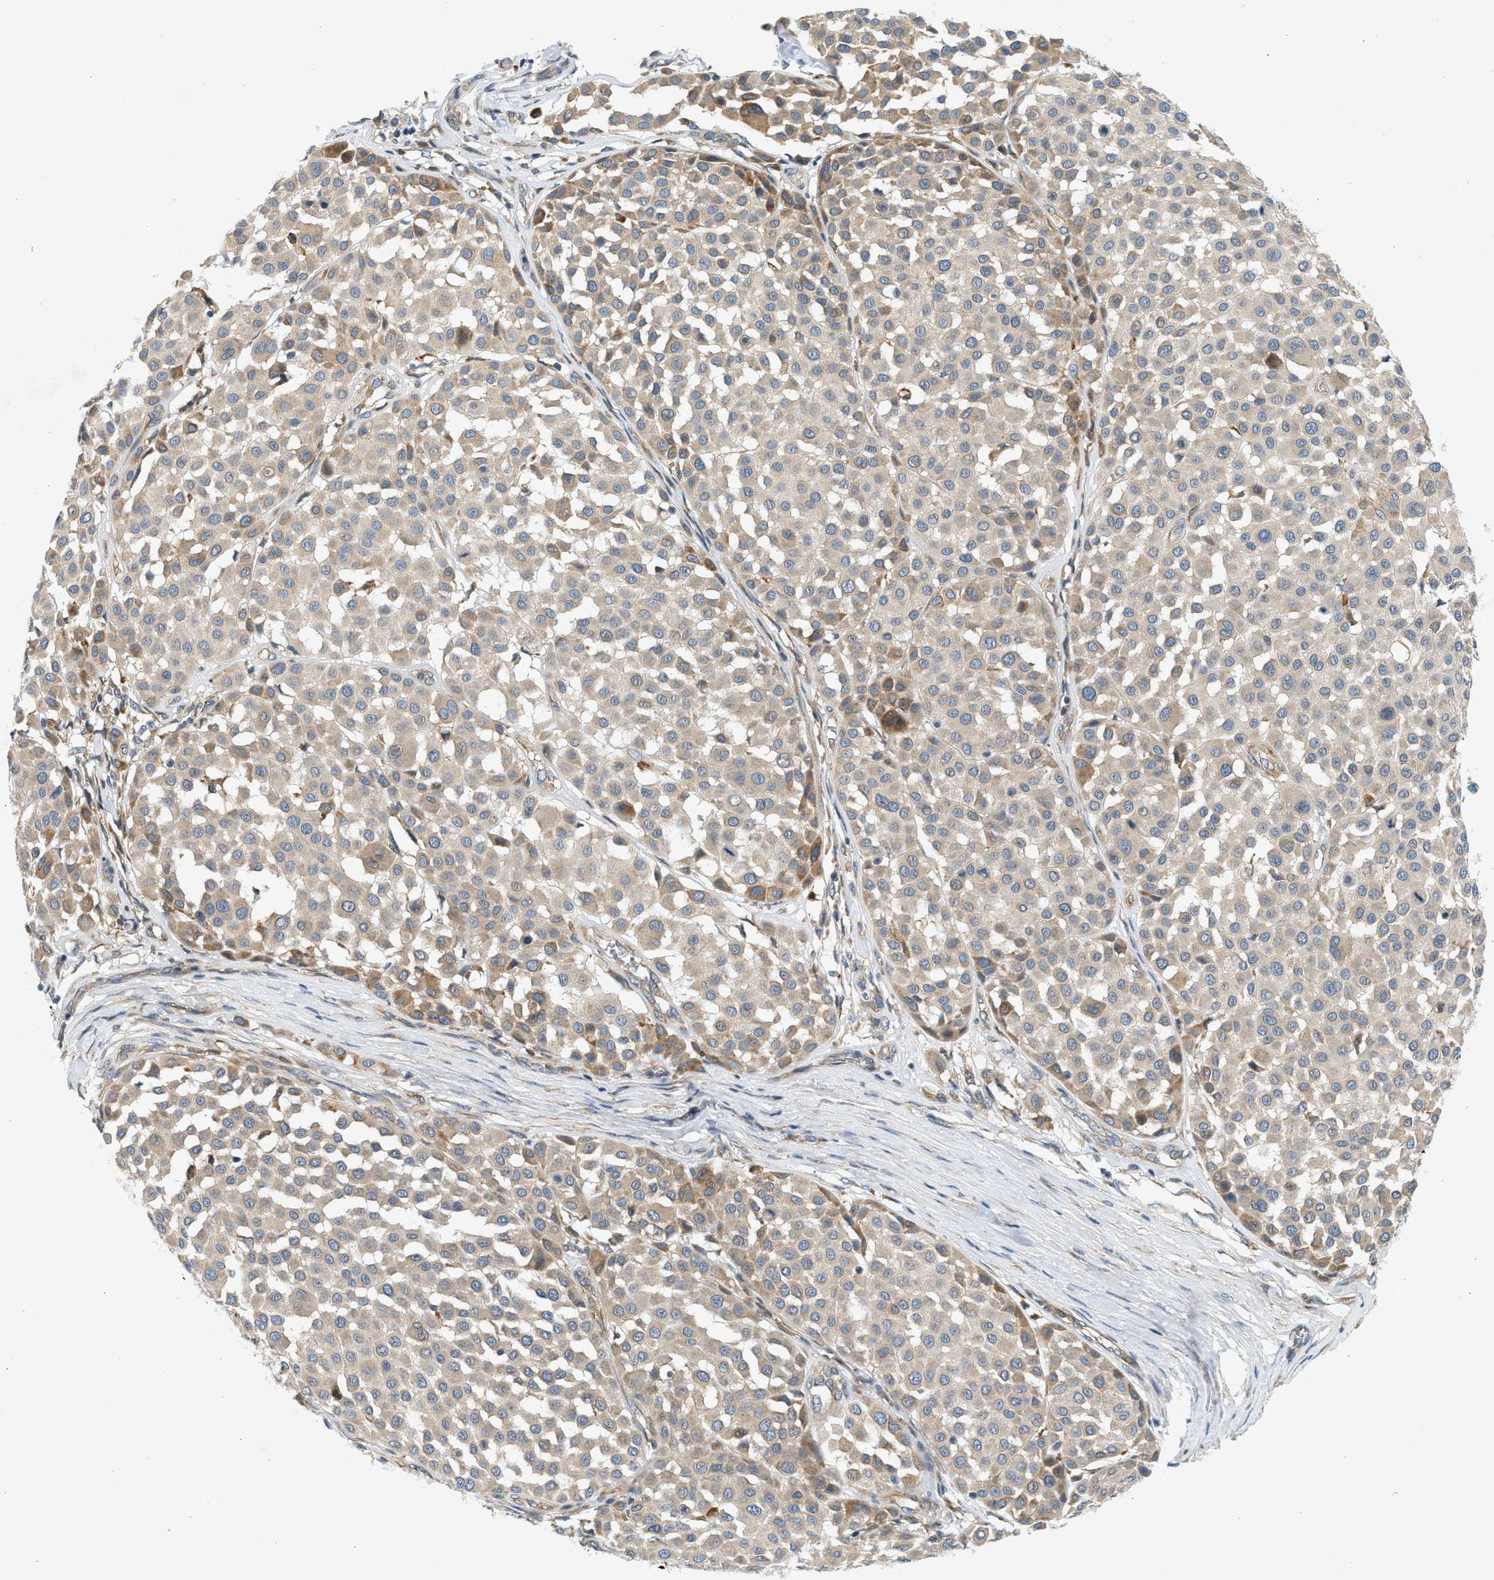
{"staining": {"intensity": "weak", "quantity": ">75%", "location": "cytoplasmic/membranous"}, "tissue": "melanoma", "cell_type": "Tumor cells", "image_type": "cancer", "snomed": [{"axis": "morphology", "description": "Malignant melanoma, Metastatic site"}, {"axis": "topography", "description": "Soft tissue"}], "caption": "High-magnification brightfield microscopy of melanoma stained with DAB (3,3'-diaminobenzidine) (brown) and counterstained with hematoxylin (blue). tumor cells exhibit weak cytoplasmic/membranous staining is seen in about>75% of cells. (DAB (3,3'-diaminobenzidine) IHC with brightfield microscopy, high magnification).", "gene": "KDELR2", "patient": {"sex": "male", "age": 41}}